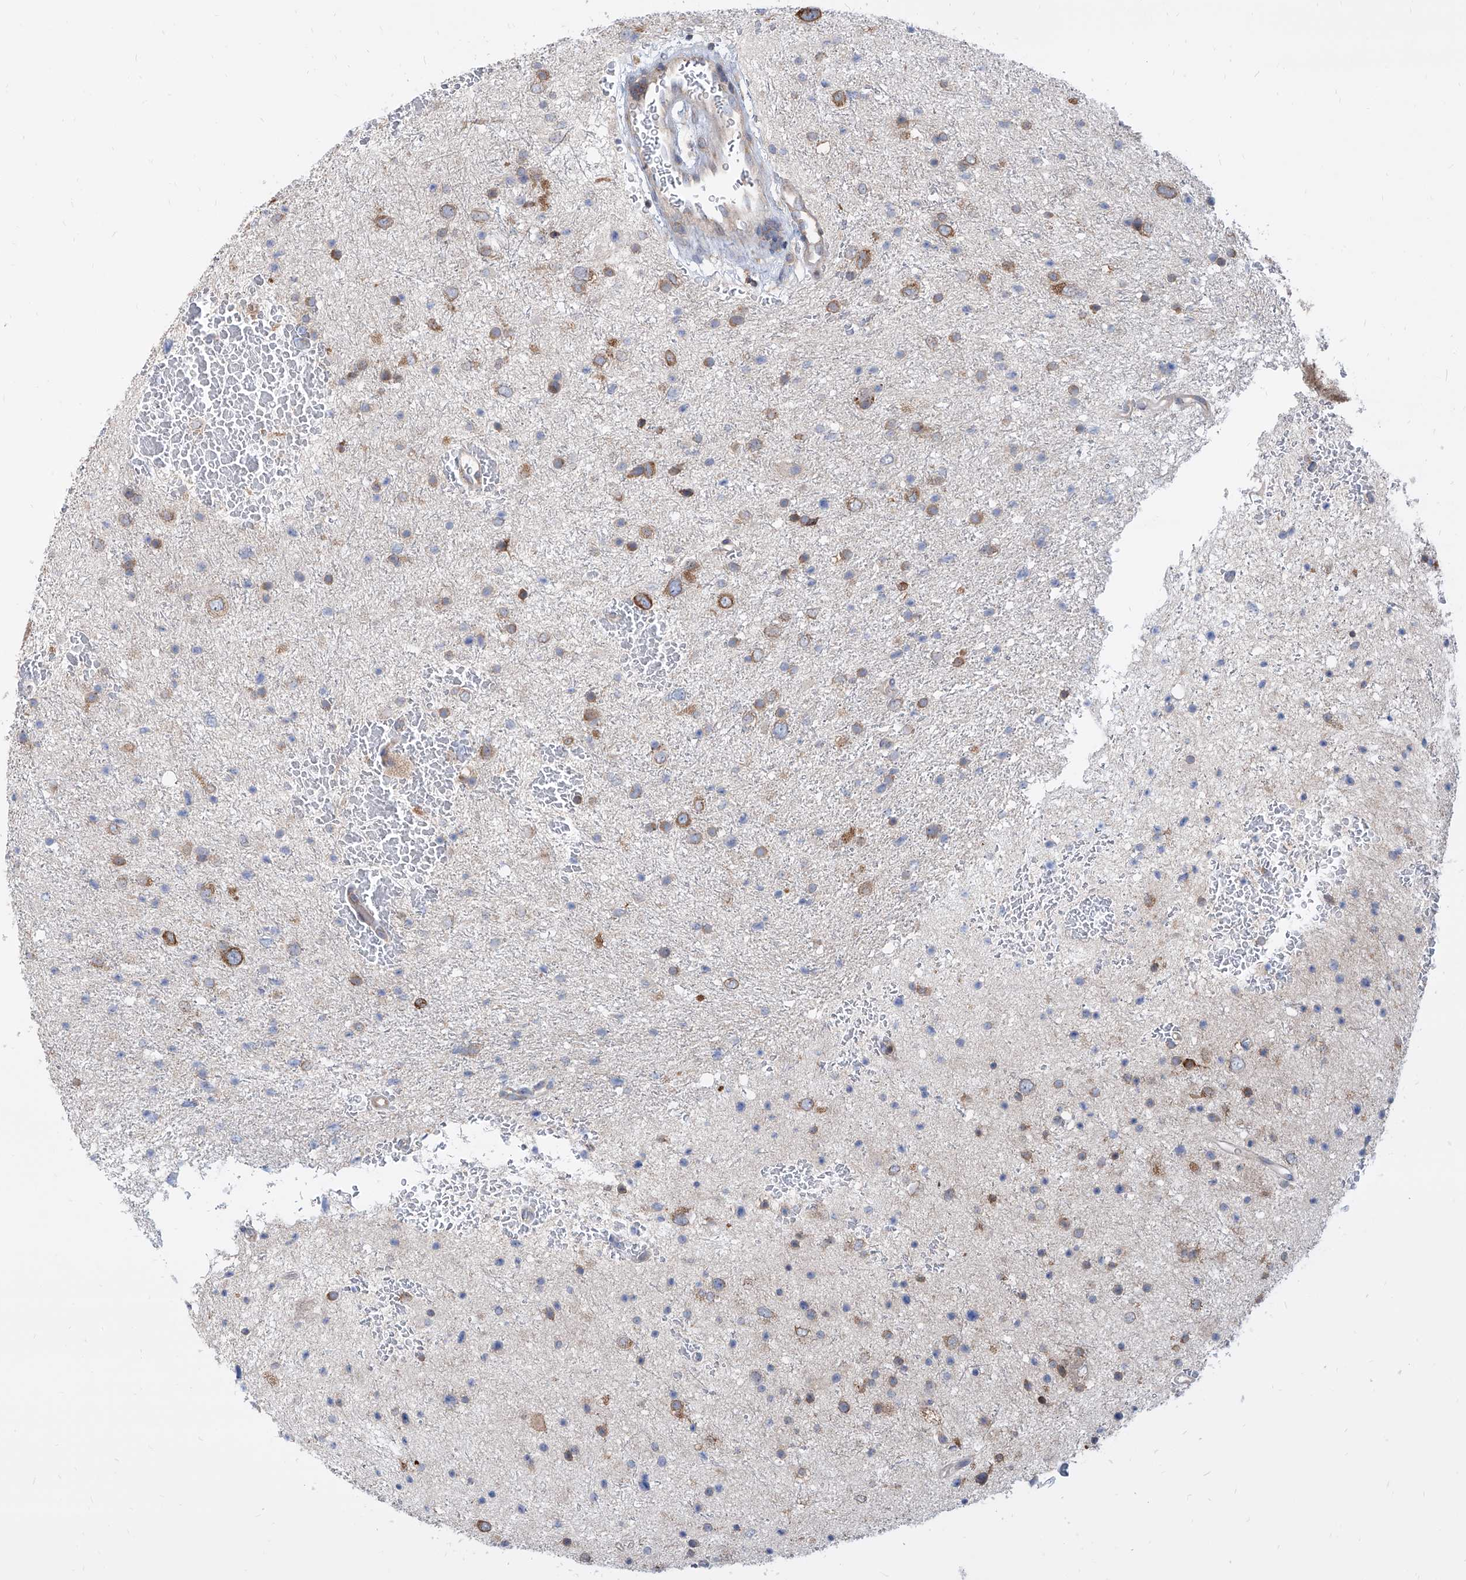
{"staining": {"intensity": "moderate", "quantity": "25%-75%", "location": "cytoplasmic/membranous"}, "tissue": "glioma", "cell_type": "Tumor cells", "image_type": "cancer", "snomed": [{"axis": "morphology", "description": "Glioma, malignant, Low grade"}, {"axis": "topography", "description": "Brain"}], "caption": "Immunohistochemical staining of human malignant glioma (low-grade) demonstrates medium levels of moderate cytoplasmic/membranous protein positivity in approximately 25%-75% of tumor cells. Nuclei are stained in blue.", "gene": "FAM83B", "patient": {"sex": "female", "age": 37}}